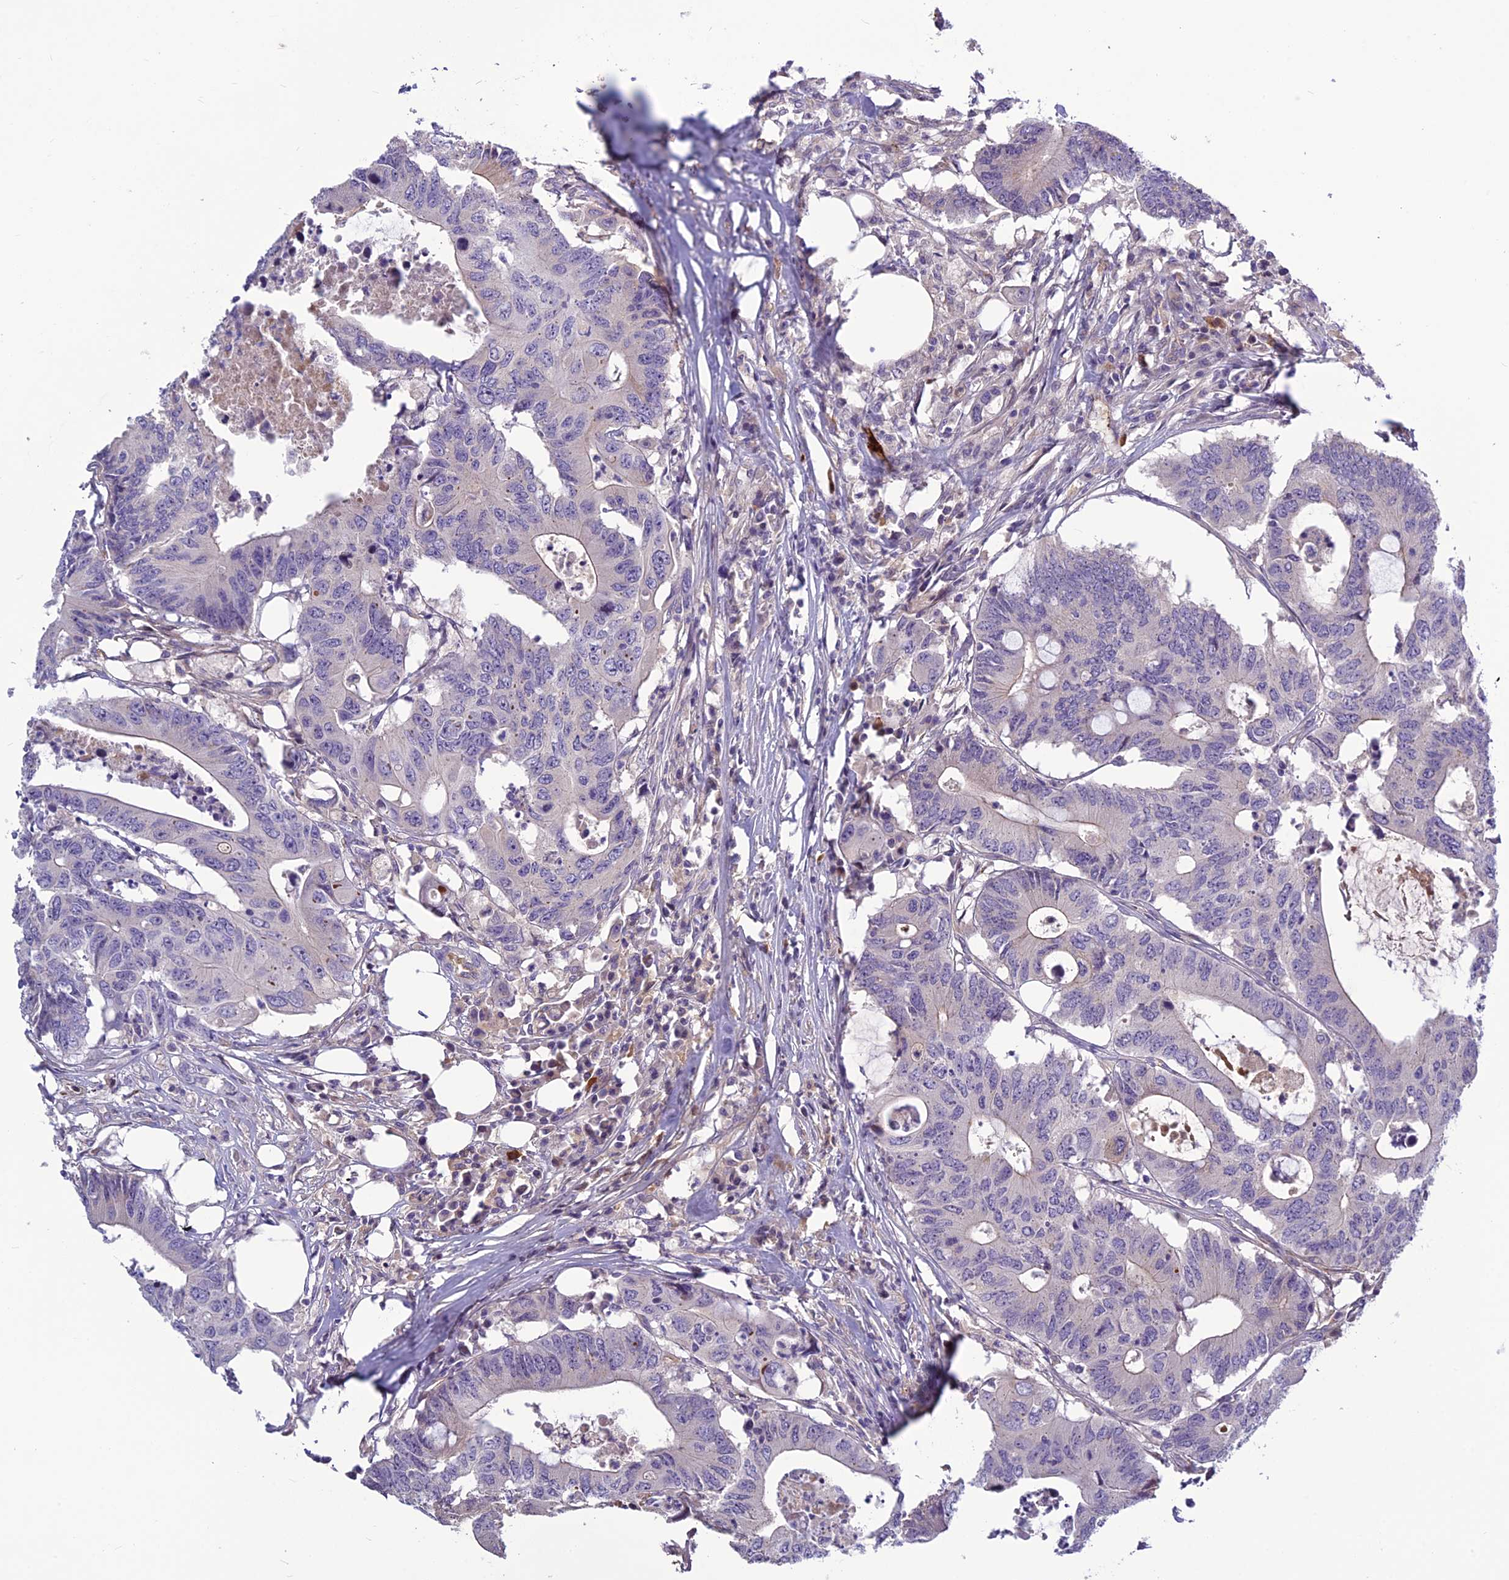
{"staining": {"intensity": "negative", "quantity": "none", "location": "none"}, "tissue": "colorectal cancer", "cell_type": "Tumor cells", "image_type": "cancer", "snomed": [{"axis": "morphology", "description": "Adenocarcinoma, NOS"}, {"axis": "topography", "description": "Colon"}], "caption": "Protein analysis of adenocarcinoma (colorectal) exhibits no significant staining in tumor cells. (Brightfield microscopy of DAB IHC at high magnification).", "gene": "CLEC11A", "patient": {"sex": "male", "age": 71}}